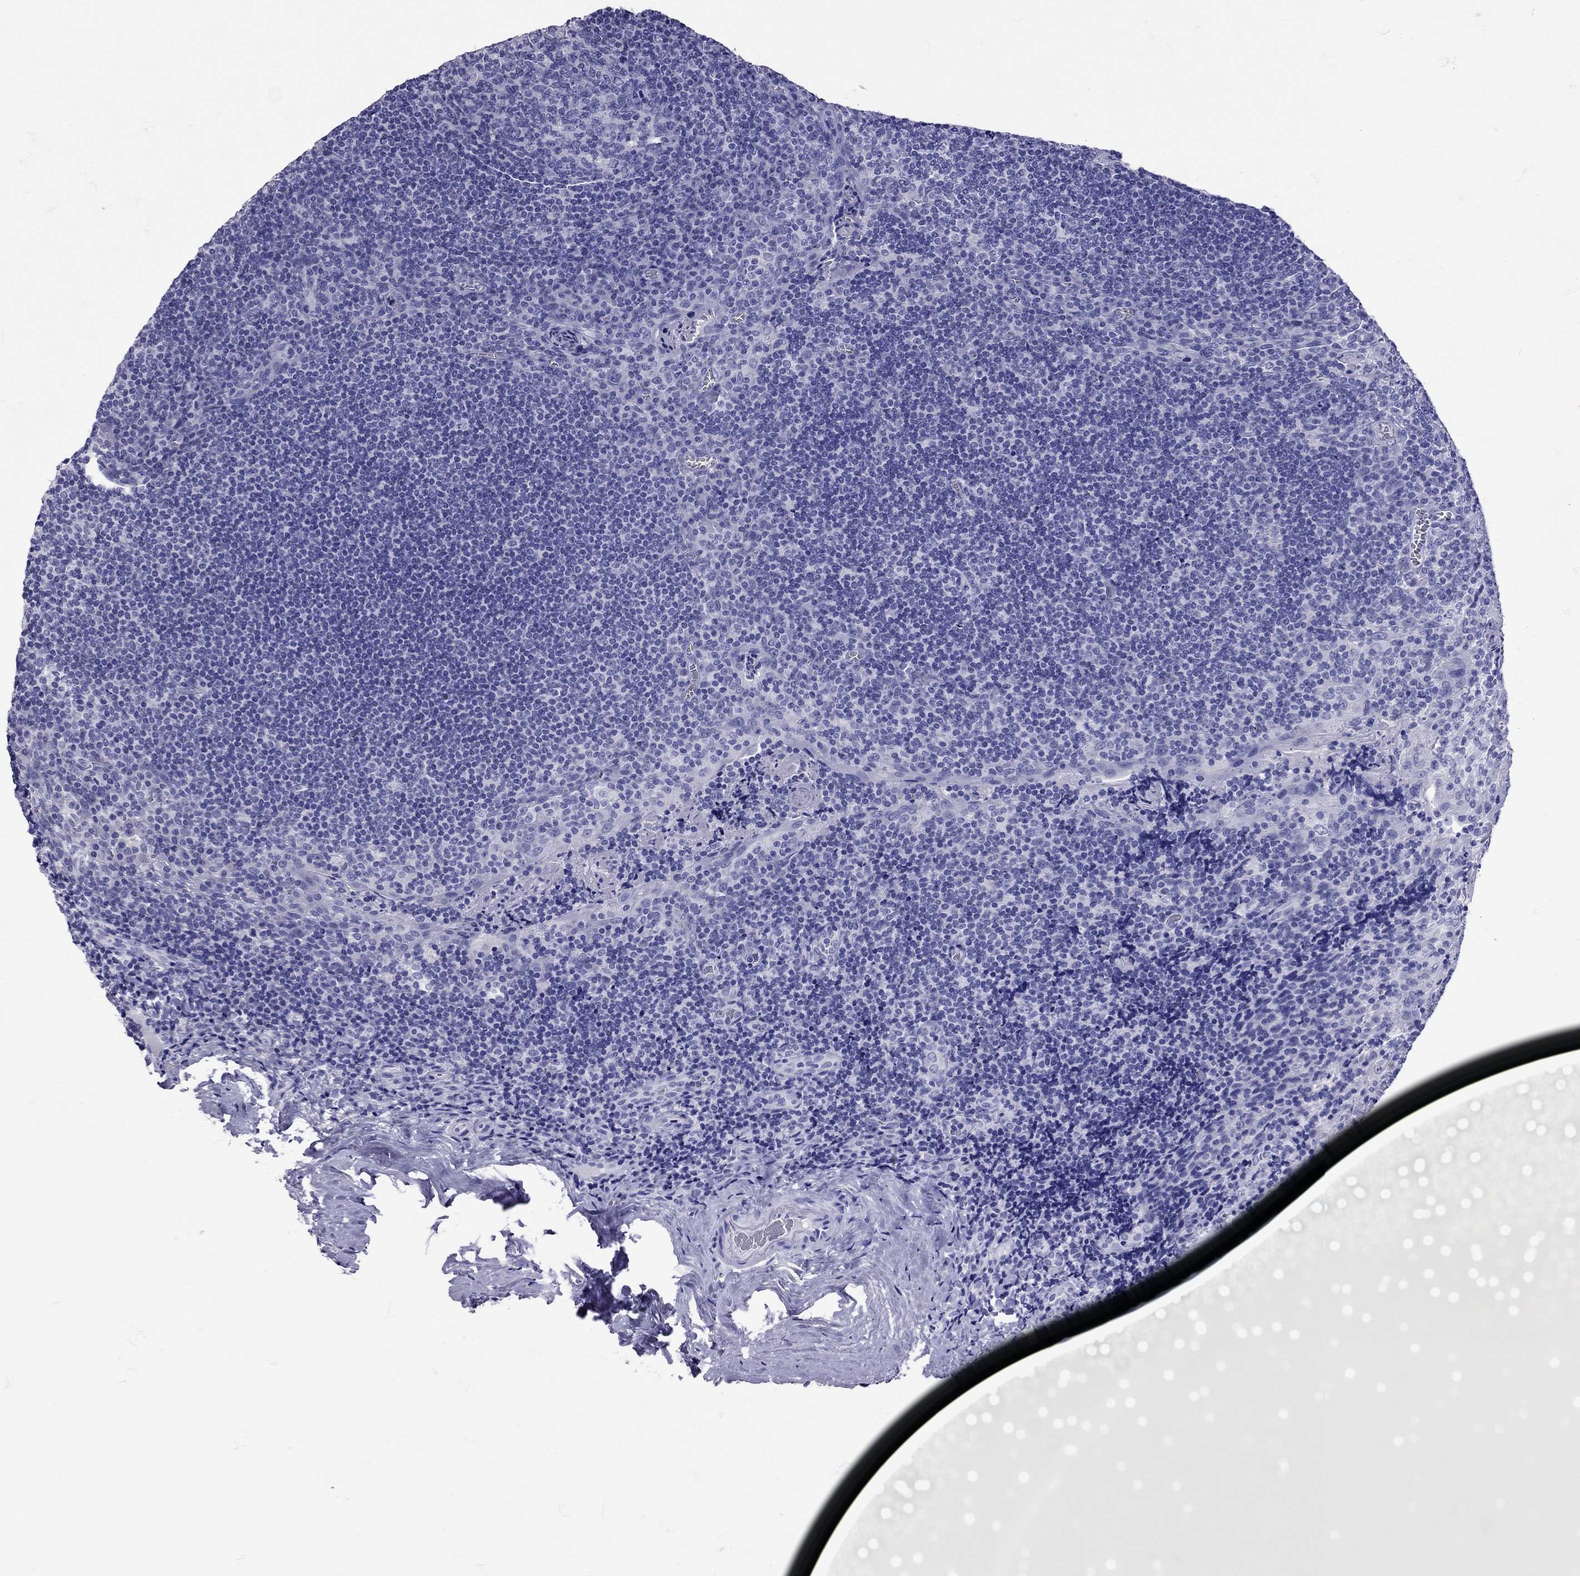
{"staining": {"intensity": "negative", "quantity": "none", "location": "none"}, "tissue": "tonsil", "cell_type": "Germinal center cells", "image_type": "normal", "snomed": [{"axis": "morphology", "description": "Normal tissue, NOS"}, {"axis": "morphology", "description": "Inflammation, NOS"}, {"axis": "topography", "description": "Tonsil"}], "caption": "DAB (3,3'-diaminobenzidine) immunohistochemical staining of normal human tonsil demonstrates no significant staining in germinal center cells. Brightfield microscopy of immunohistochemistry stained with DAB (3,3'-diaminobenzidine) (brown) and hematoxylin (blue), captured at high magnification.", "gene": "AVP", "patient": {"sex": "female", "age": 31}}